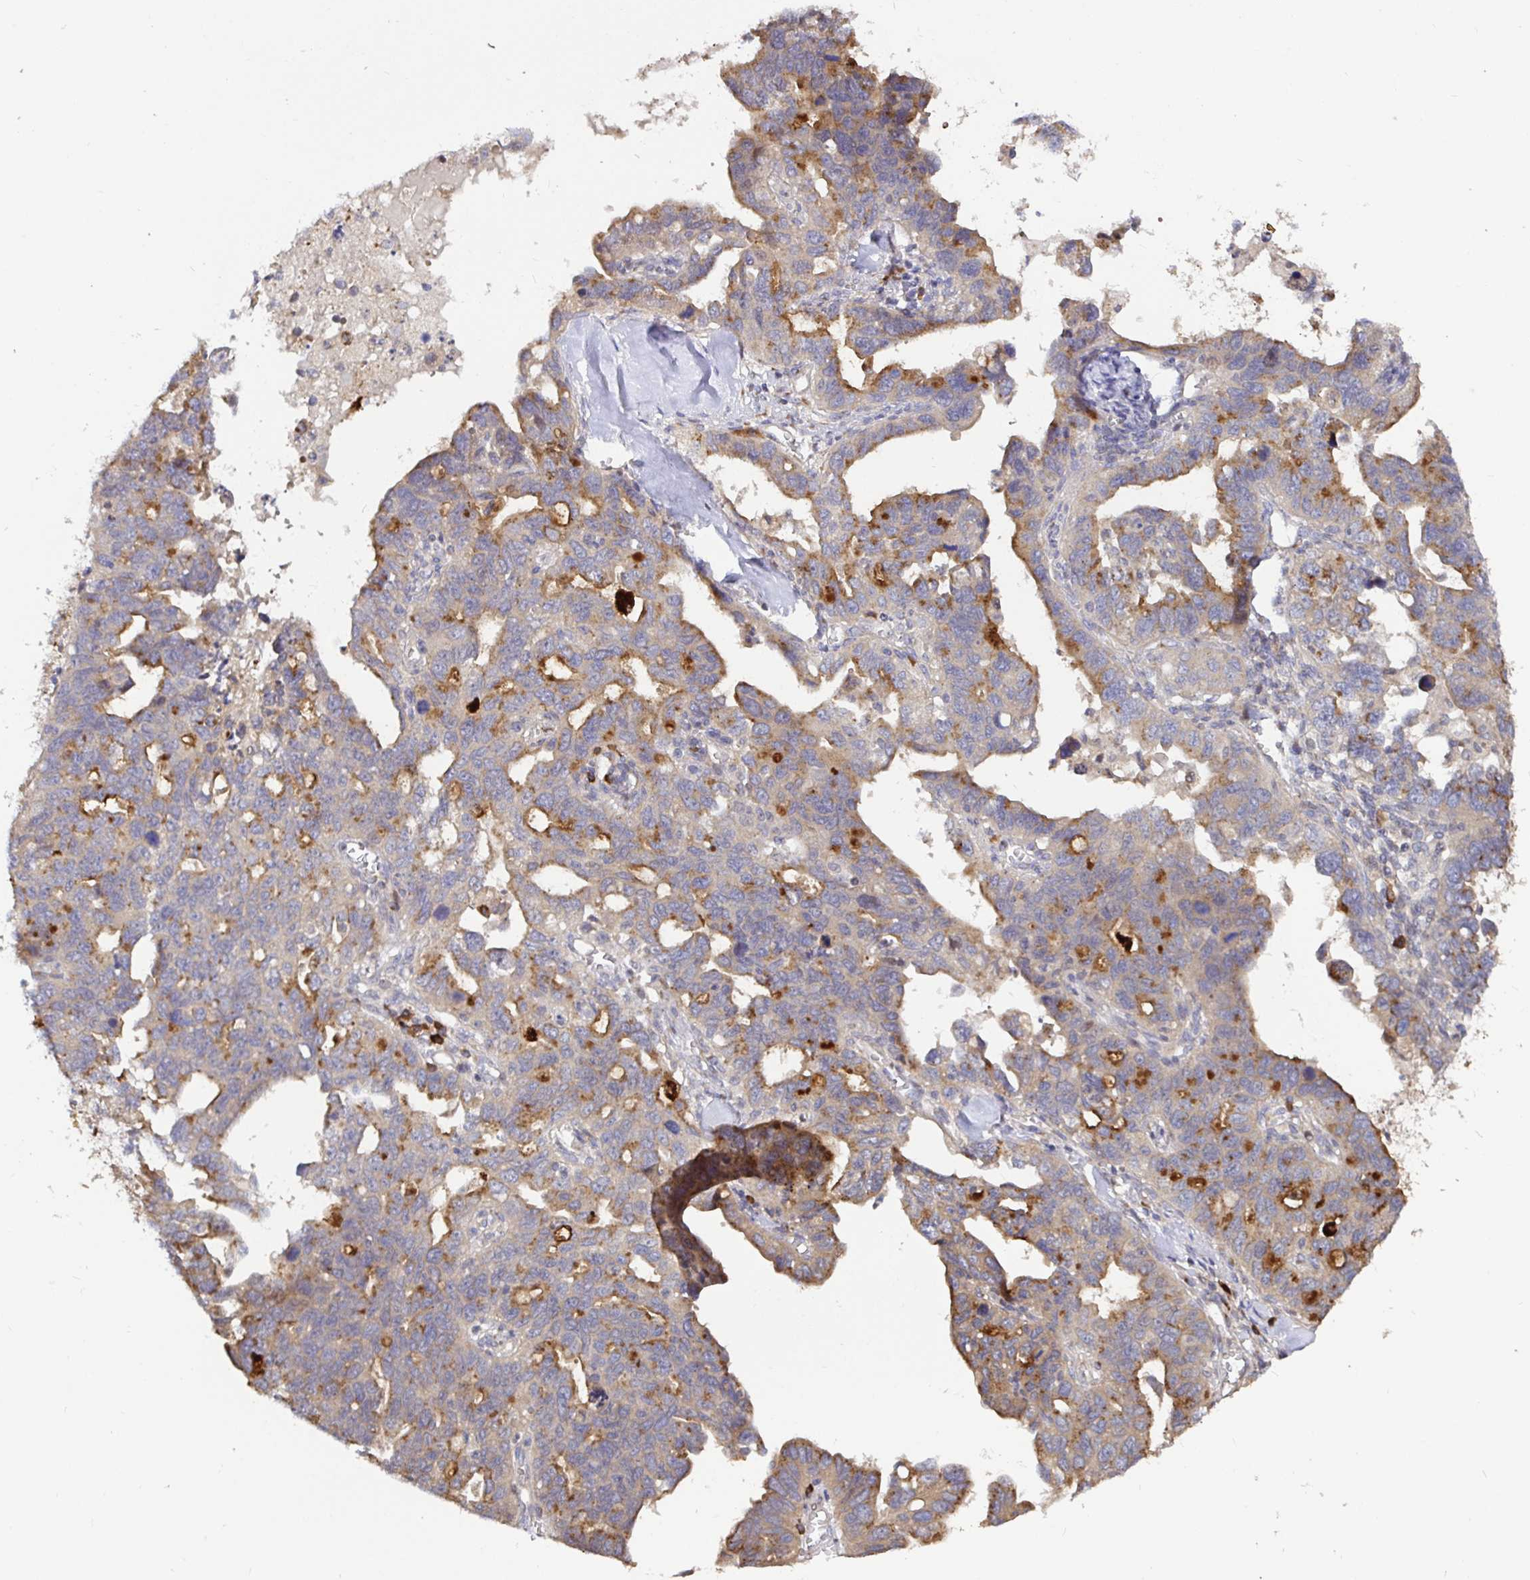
{"staining": {"intensity": "moderate", "quantity": "25%-75%", "location": "cytoplasmic/membranous"}, "tissue": "ovarian cancer", "cell_type": "Tumor cells", "image_type": "cancer", "snomed": [{"axis": "morphology", "description": "Cystadenocarcinoma, serous, NOS"}, {"axis": "topography", "description": "Ovary"}], "caption": "Approximately 25%-75% of tumor cells in ovarian cancer demonstrate moderate cytoplasmic/membranous protein staining as visualized by brown immunohistochemical staining.", "gene": "ELP1", "patient": {"sex": "female", "age": 69}}